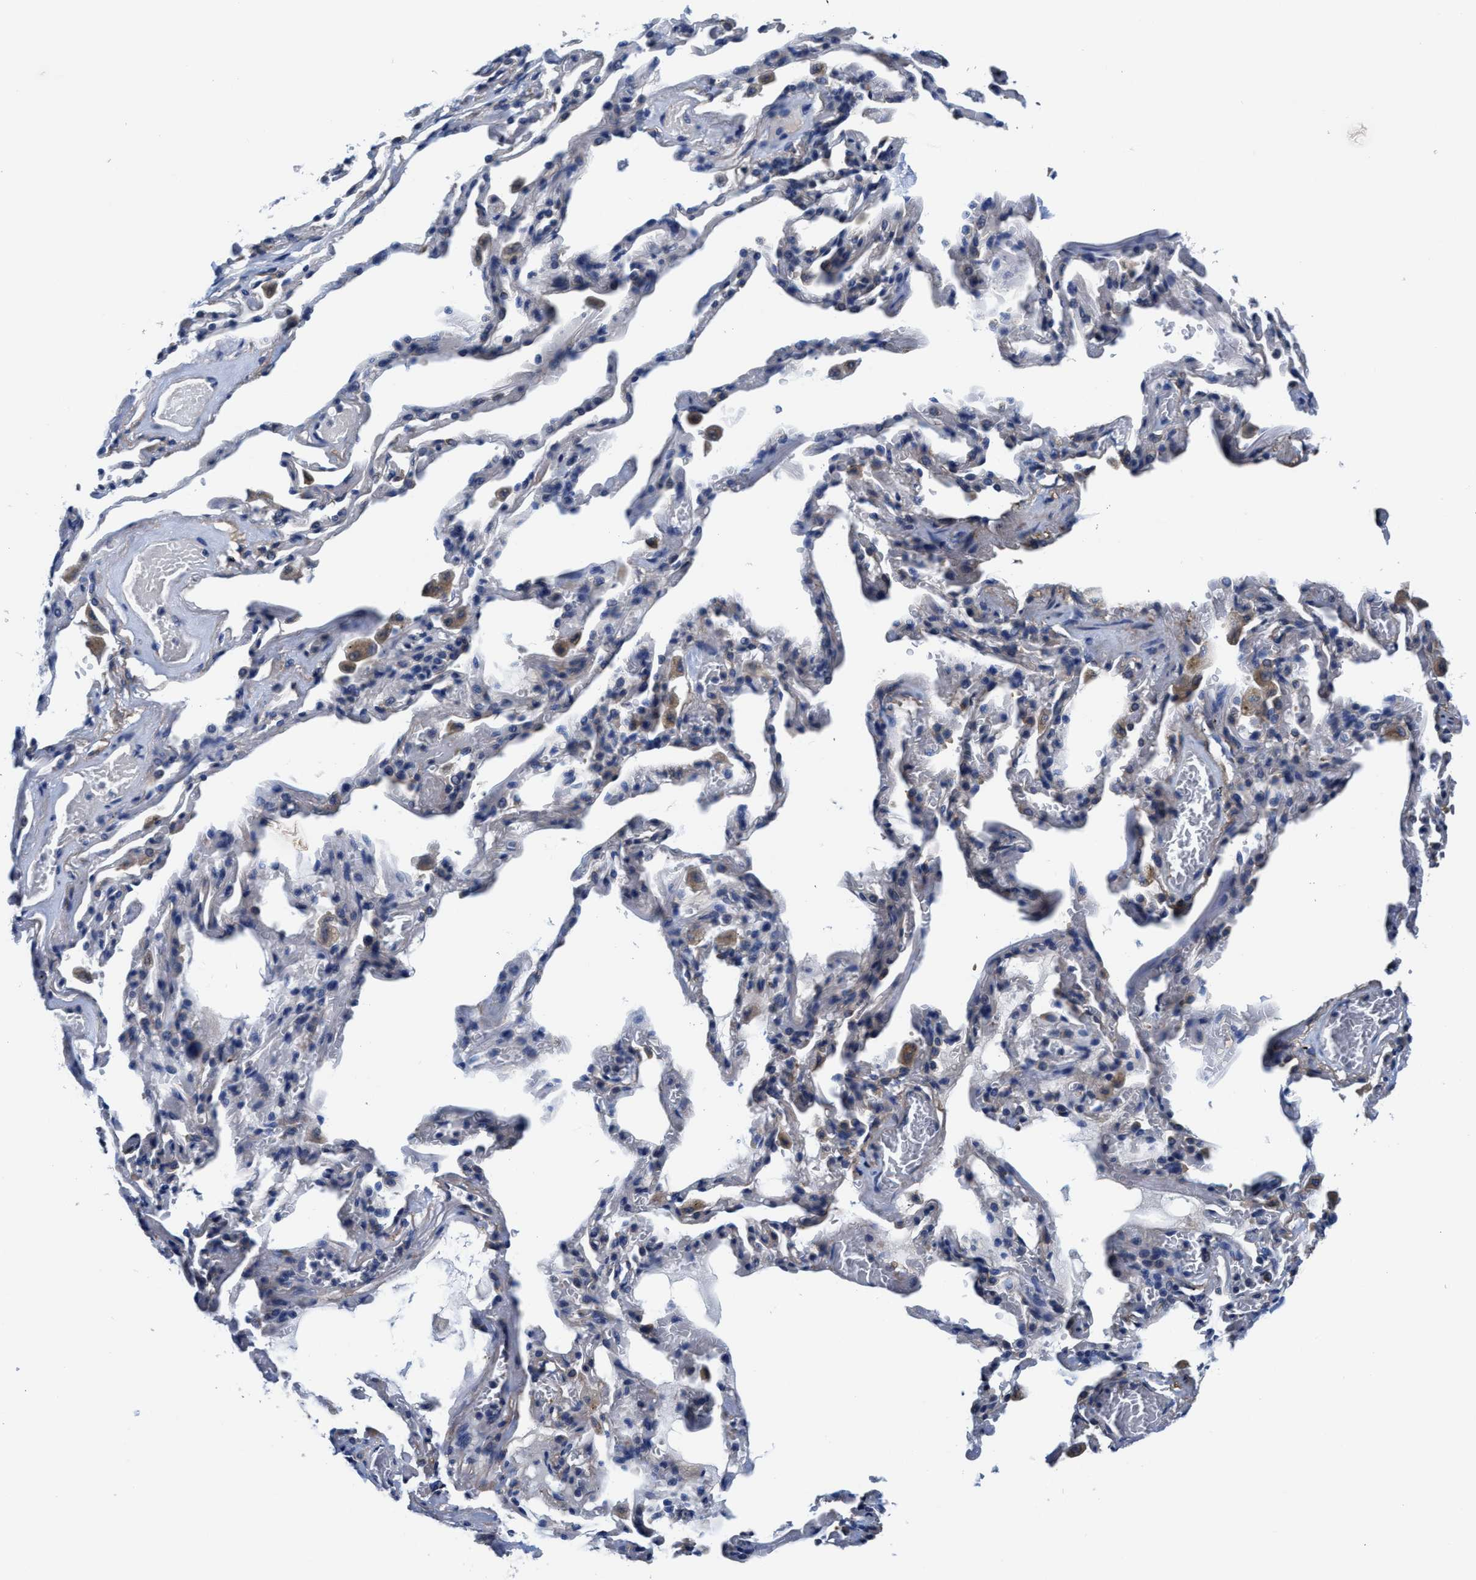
{"staining": {"intensity": "negative", "quantity": "none", "location": "none"}, "tissue": "adipose tissue", "cell_type": "Adipocytes", "image_type": "normal", "snomed": [{"axis": "morphology", "description": "Normal tissue, NOS"}, {"axis": "topography", "description": "Cartilage tissue"}, {"axis": "topography", "description": "Lung"}], "caption": "Adipose tissue stained for a protein using IHC exhibits no positivity adipocytes.", "gene": "TMEM30A", "patient": {"sex": "female", "age": 77}}